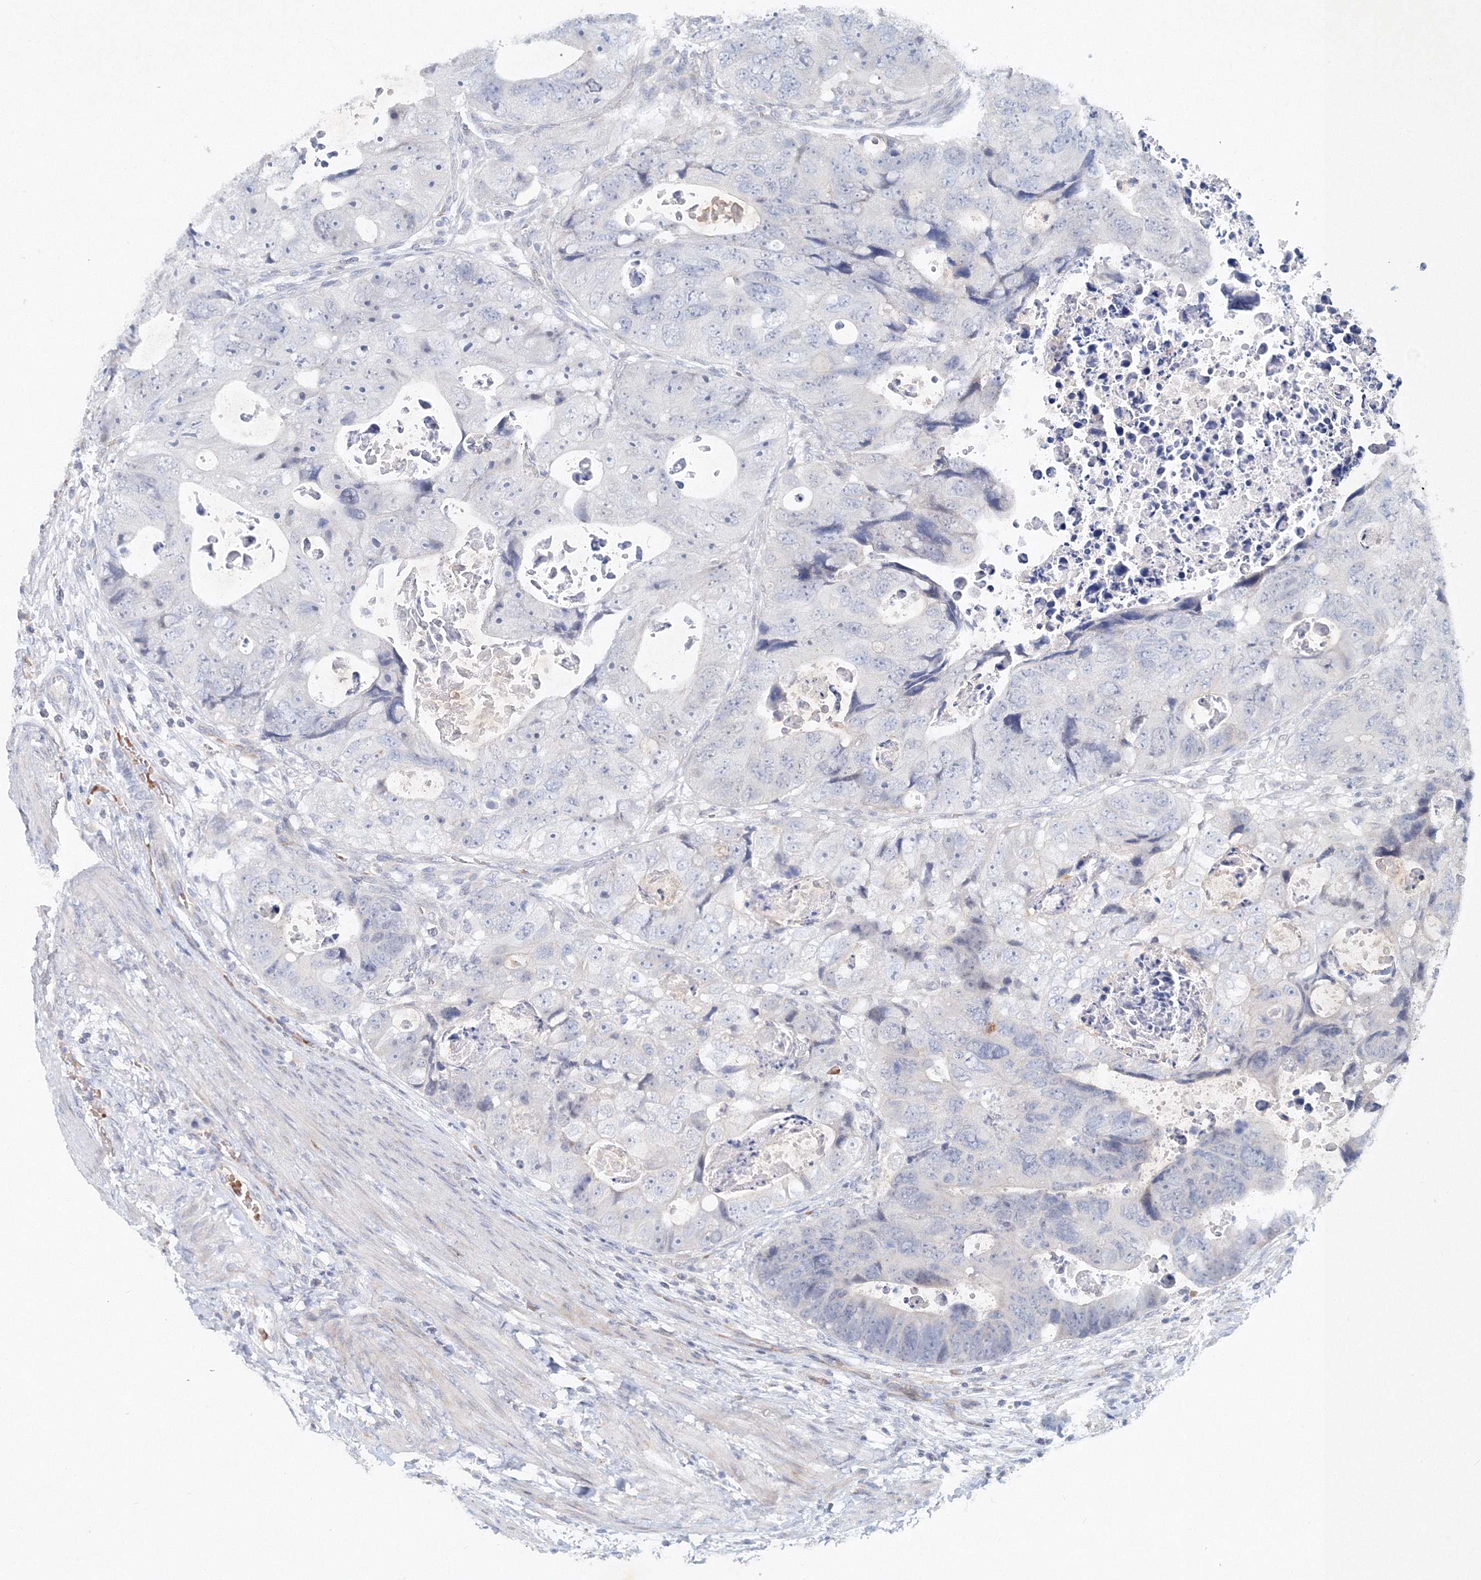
{"staining": {"intensity": "negative", "quantity": "none", "location": "none"}, "tissue": "colorectal cancer", "cell_type": "Tumor cells", "image_type": "cancer", "snomed": [{"axis": "morphology", "description": "Adenocarcinoma, NOS"}, {"axis": "topography", "description": "Rectum"}], "caption": "Immunohistochemistry micrograph of neoplastic tissue: human colorectal cancer stained with DAB (3,3'-diaminobenzidine) shows no significant protein positivity in tumor cells.", "gene": "SH3BP5", "patient": {"sex": "male", "age": 59}}